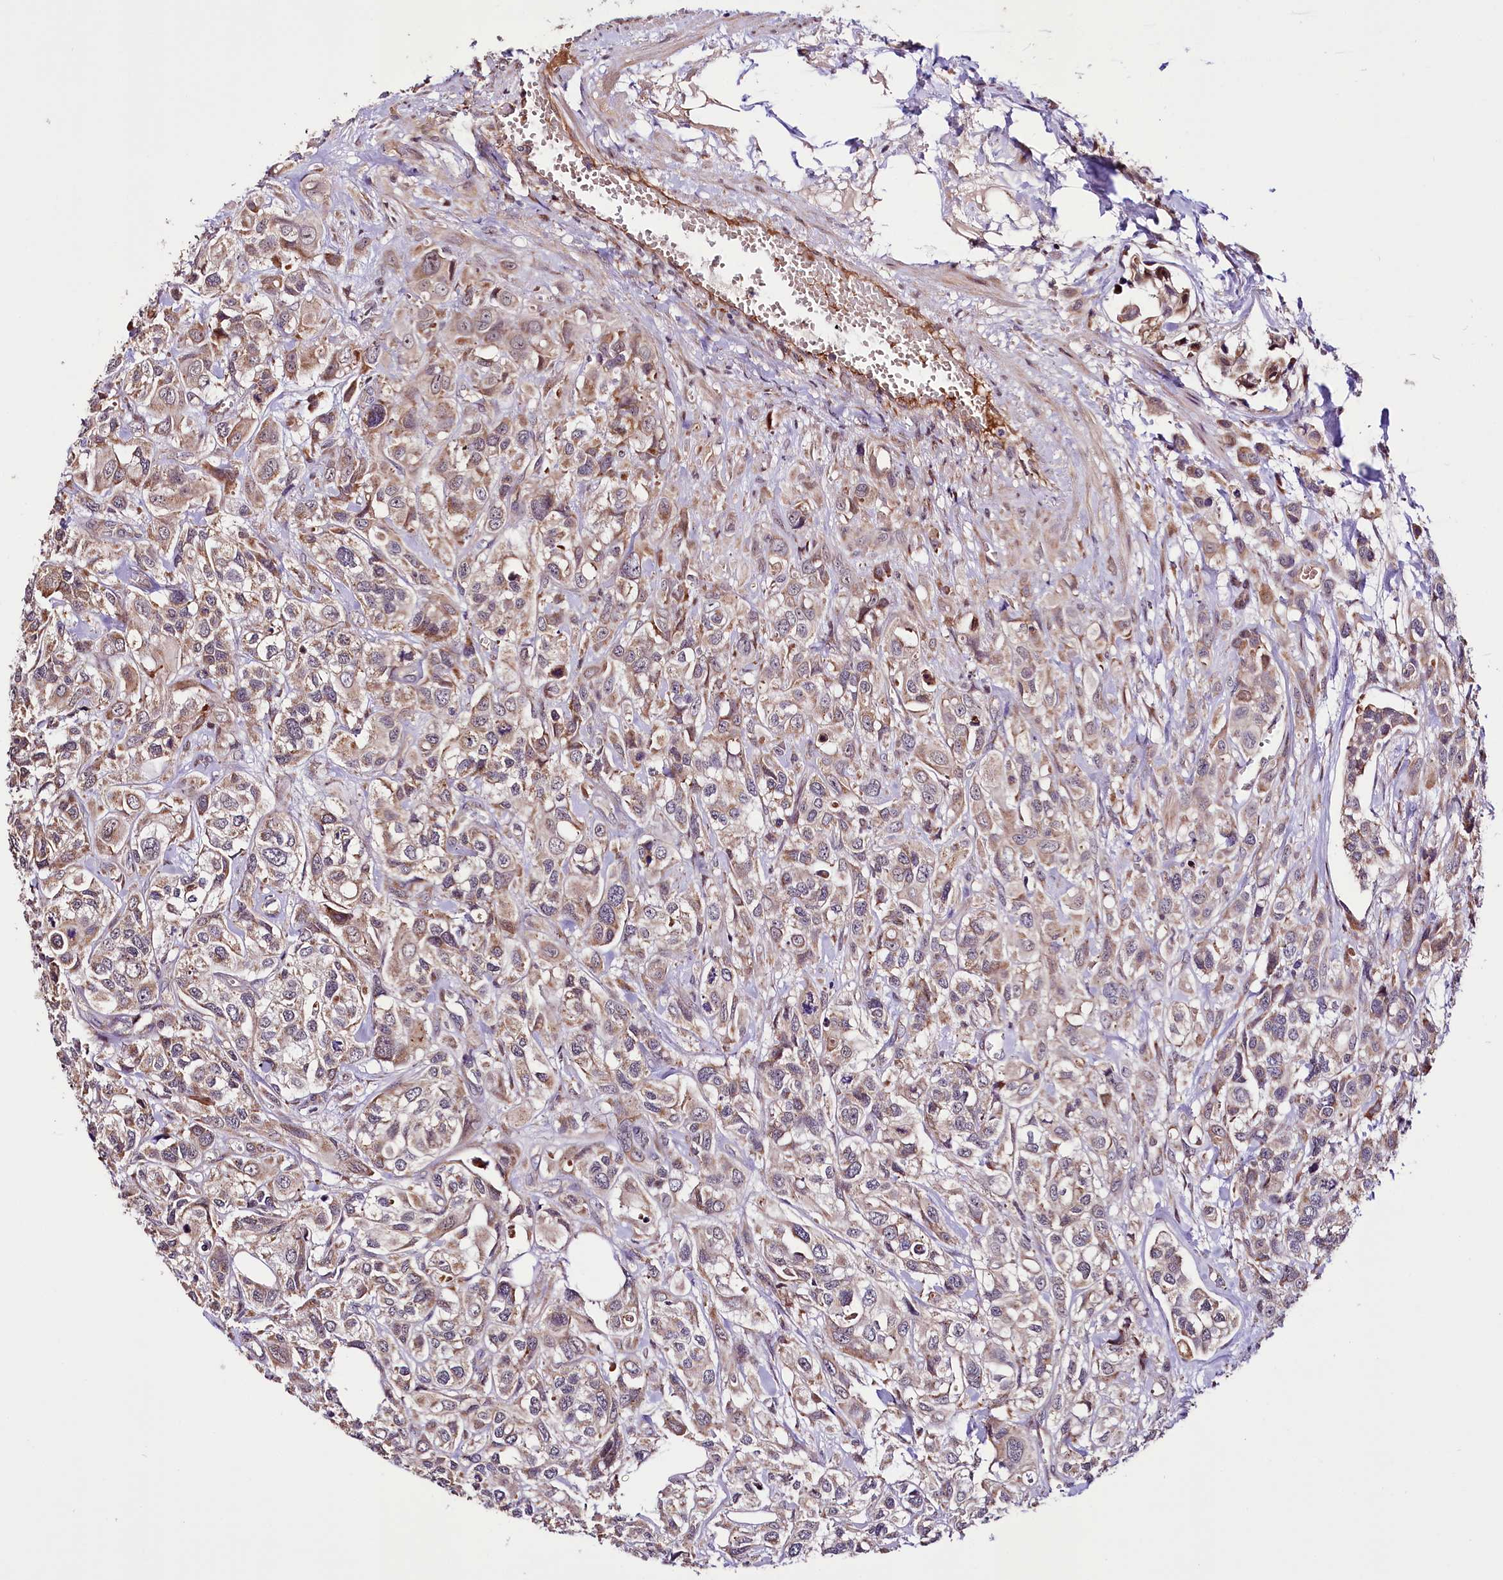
{"staining": {"intensity": "weak", "quantity": "25%-75%", "location": "cytoplasmic/membranous"}, "tissue": "urothelial cancer", "cell_type": "Tumor cells", "image_type": "cancer", "snomed": [{"axis": "morphology", "description": "Urothelial carcinoma, High grade"}, {"axis": "topography", "description": "Urinary bladder"}], "caption": "Urothelial carcinoma (high-grade) stained with a protein marker exhibits weak staining in tumor cells.", "gene": "ST7", "patient": {"sex": "male", "age": 67}}